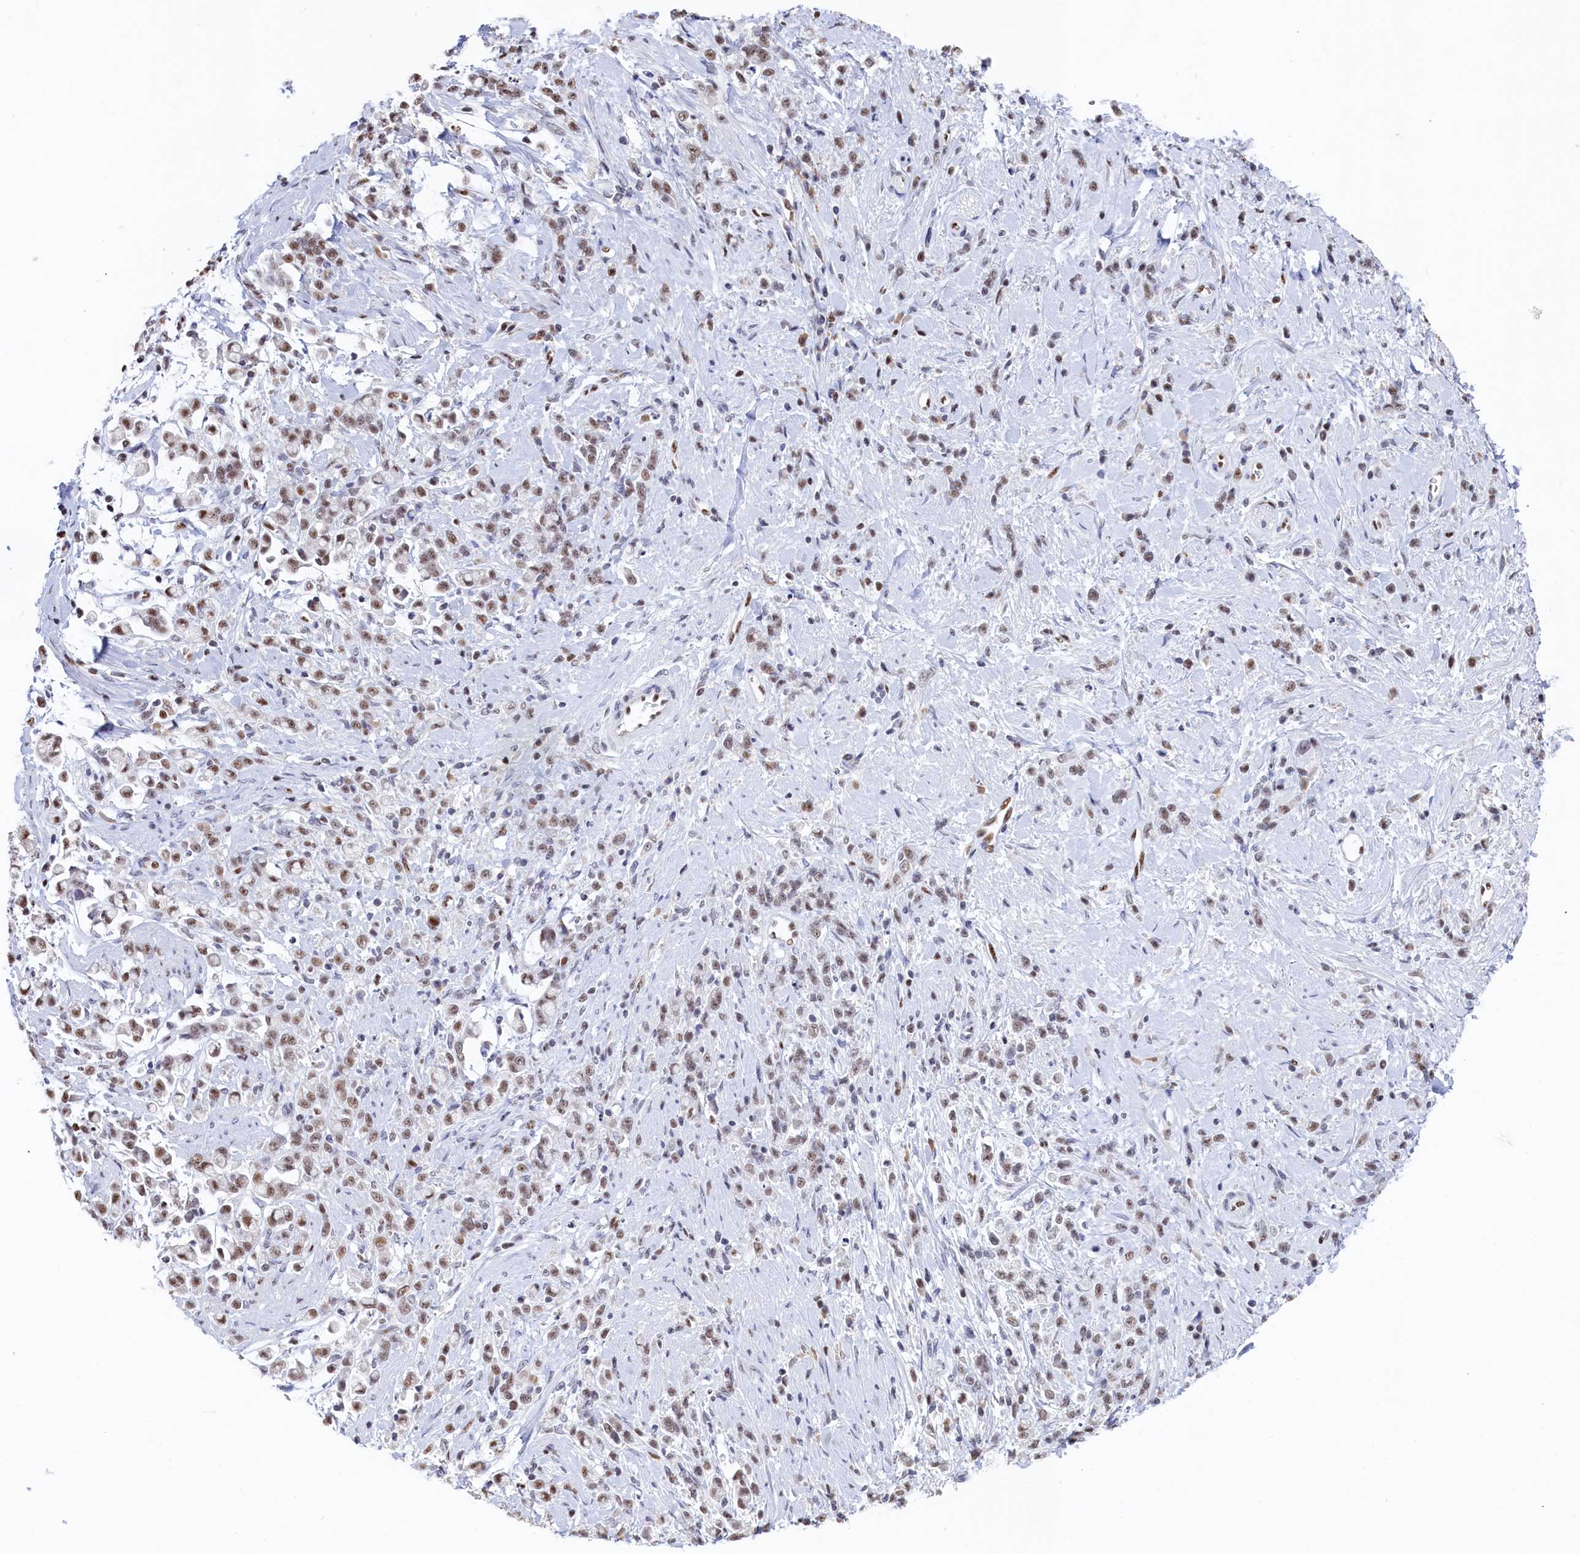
{"staining": {"intensity": "weak", "quantity": "25%-75%", "location": "nuclear"}, "tissue": "stomach cancer", "cell_type": "Tumor cells", "image_type": "cancer", "snomed": [{"axis": "morphology", "description": "Adenocarcinoma, NOS"}, {"axis": "topography", "description": "Stomach"}], "caption": "About 25%-75% of tumor cells in stomach cancer (adenocarcinoma) reveal weak nuclear protein staining as visualized by brown immunohistochemical staining.", "gene": "MOSPD3", "patient": {"sex": "female", "age": 60}}